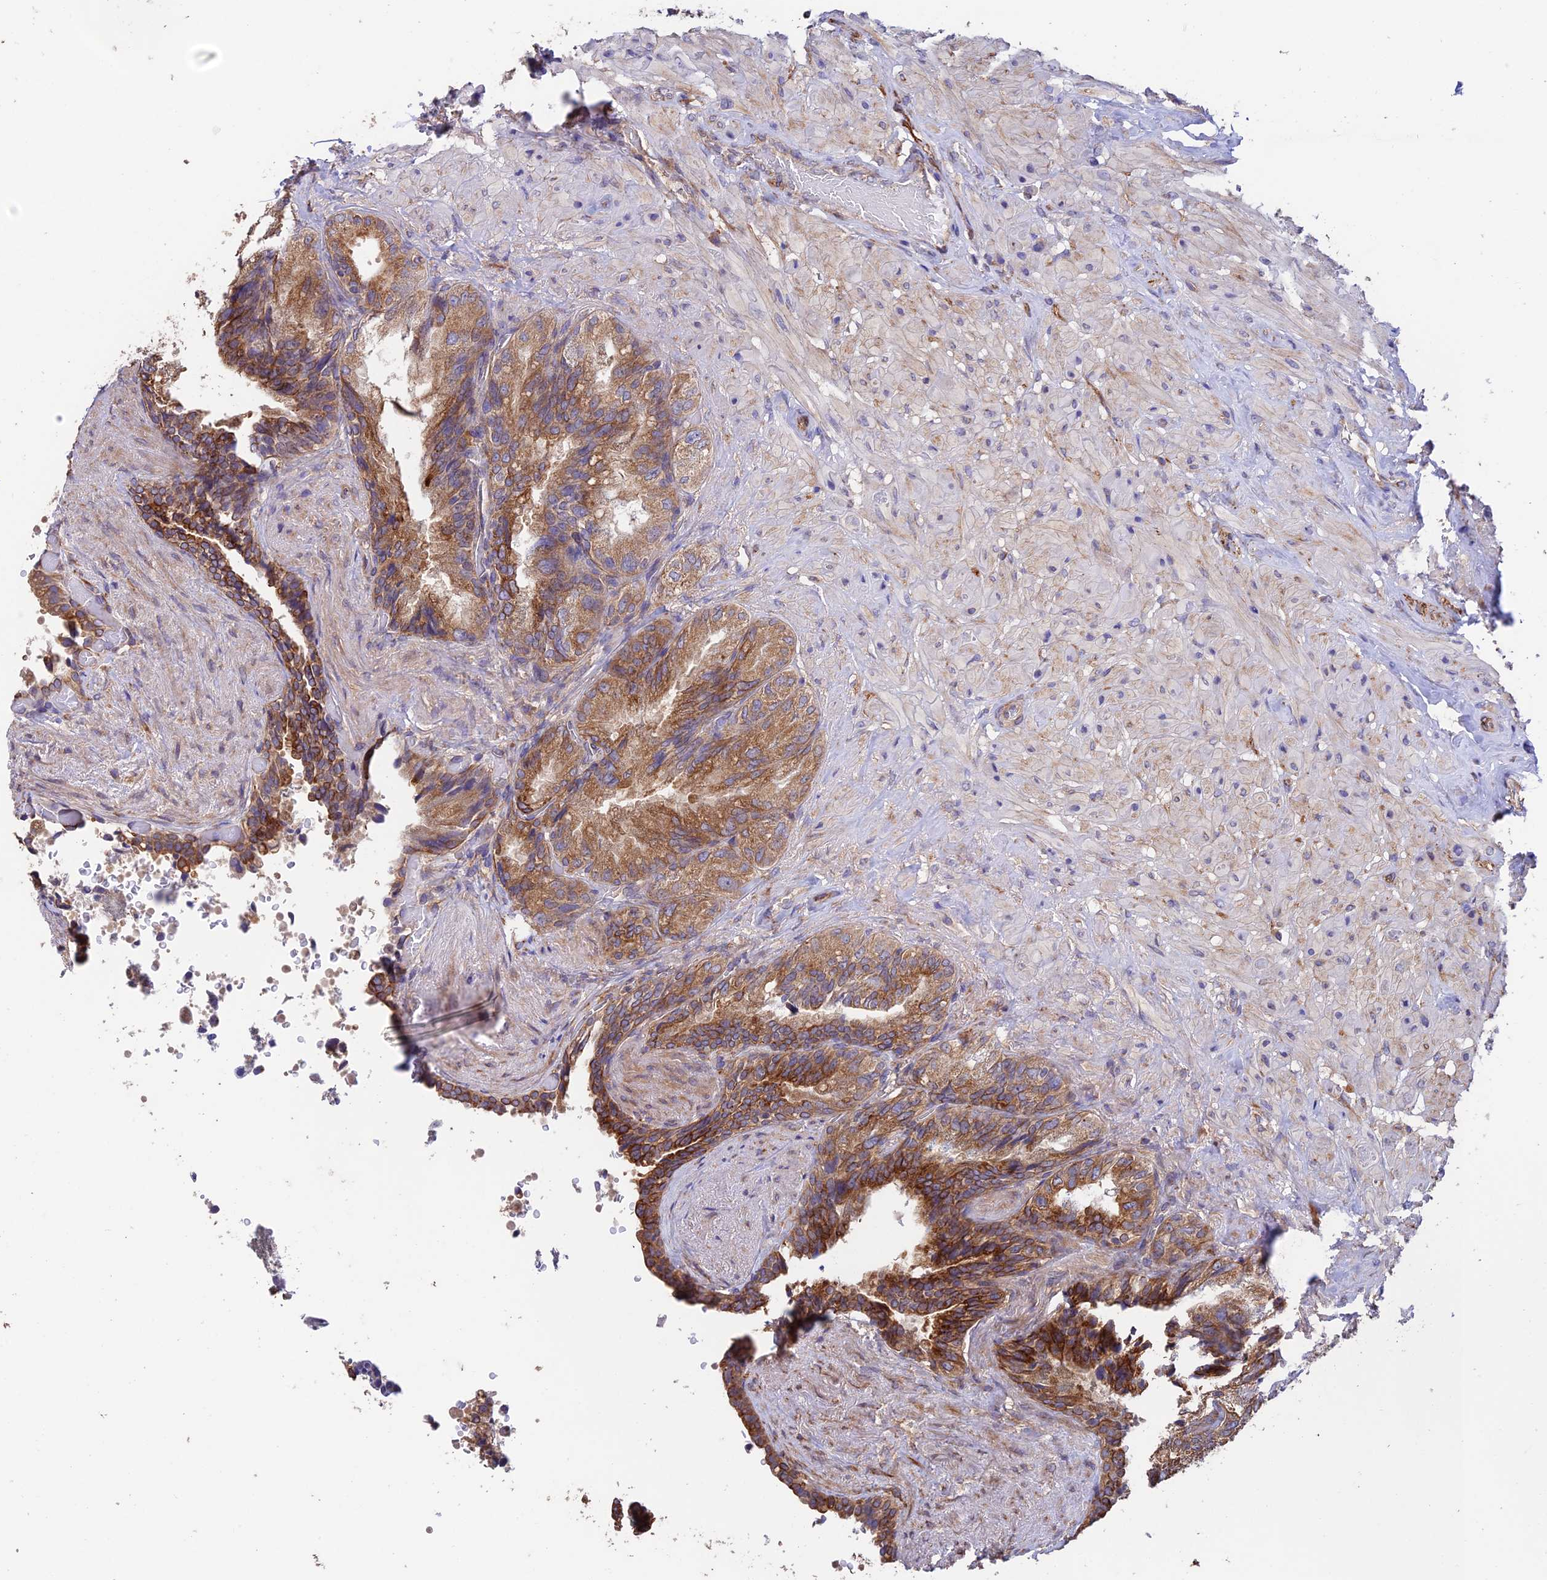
{"staining": {"intensity": "strong", "quantity": ">75%", "location": "cytoplasmic/membranous"}, "tissue": "seminal vesicle", "cell_type": "Glandular cells", "image_type": "normal", "snomed": [{"axis": "morphology", "description": "Normal tissue, NOS"}, {"axis": "topography", "description": "Seminal veicle"}, {"axis": "topography", "description": "Peripheral nerve tissue"}], "caption": "DAB immunohistochemical staining of benign seminal vesicle shows strong cytoplasmic/membranous protein staining in about >75% of glandular cells. (Stains: DAB (3,3'-diaminobenzidine) in brown, nuclei in blue, Microscopy: brightfield microscopy at high magnification).", "gene": "EMC3", "patient": {"sex": "male", "age": 63}}